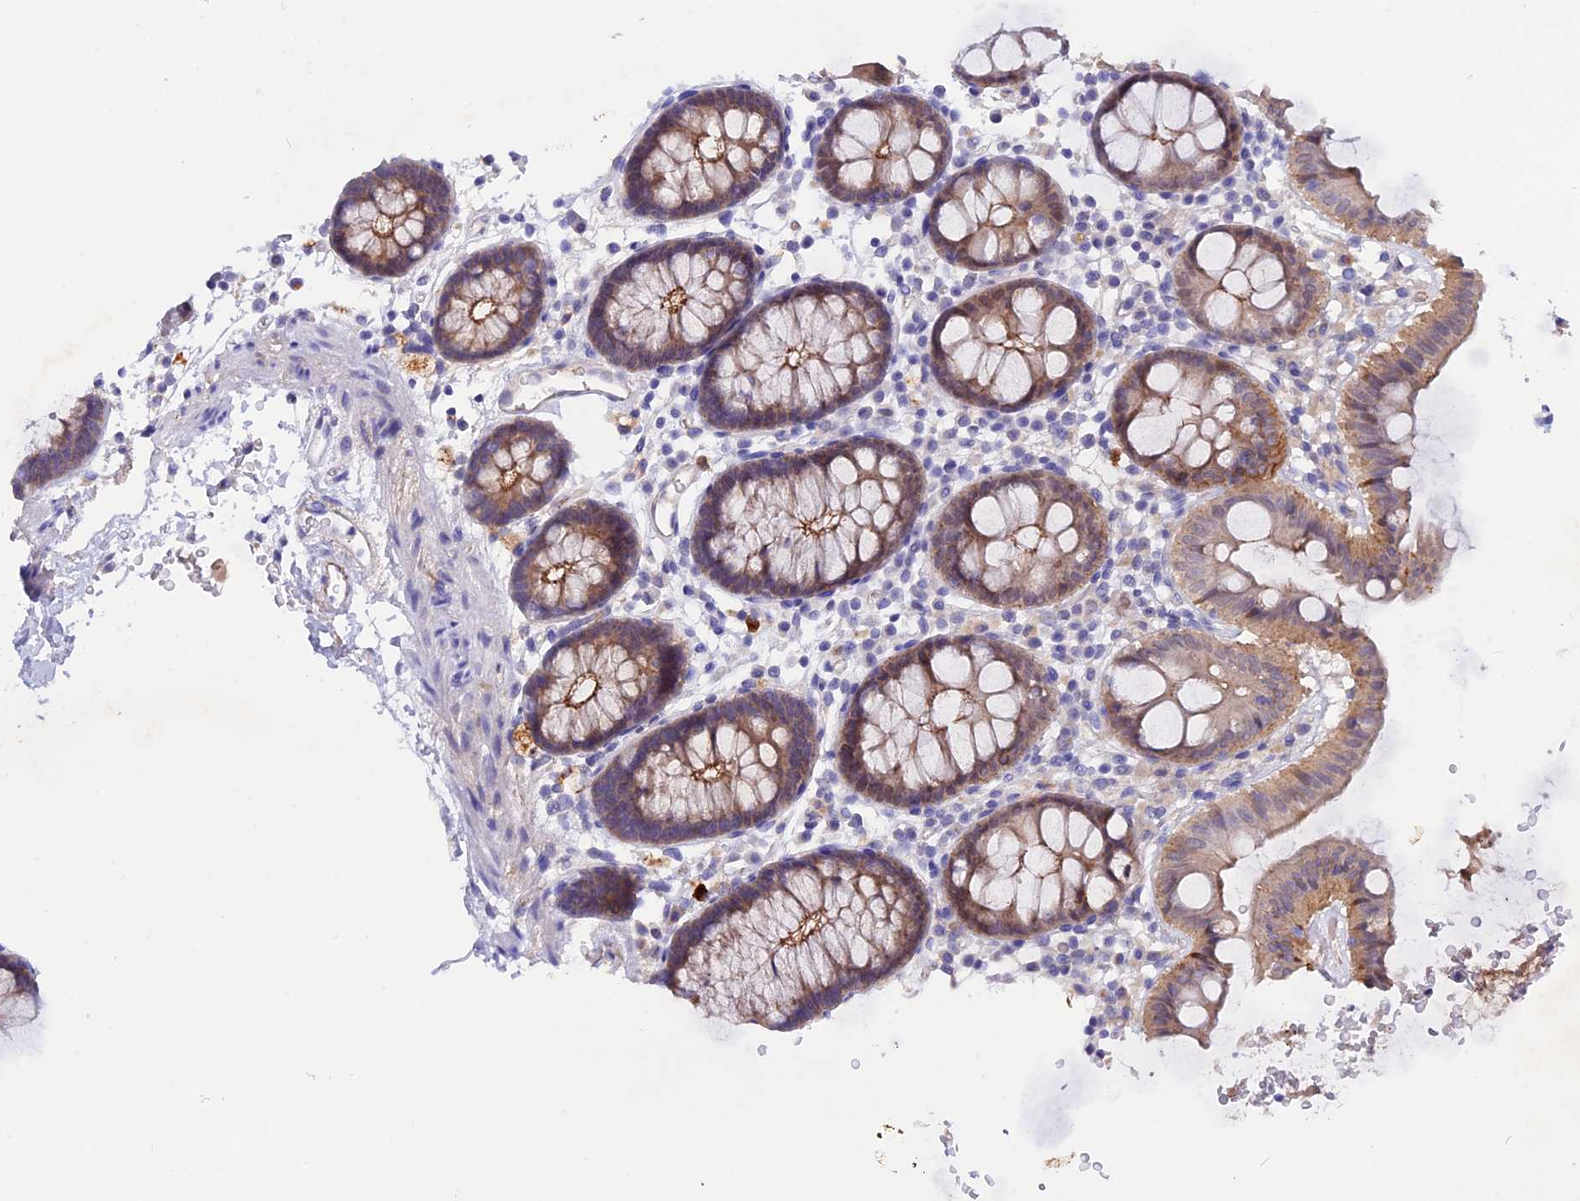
{"staining": {"intensity": "negative", "quantity": "none", "location": "none"}, "tissue": "colon", "cell_type": "Endothelial cells", "image_type": "normal", "snomed": [{"axis": "morphology", "description": "Normal tissue, NOS"}, {"axis": "topography", "description": "Colon"}], "caption": "Immunohistochemistry photomicrograph of benign colon: colon stained with DAB (3,3'-diaminobenzidine) reveals no significant protein expression in endothelial cells. The staining is performed using DAB (3,3'-diaminobenzidine) brown chromogen with nuclei counter-stained in using hematoxylin.", "gene": "GK5", "patient": {"sex": "male", "age": 75}}